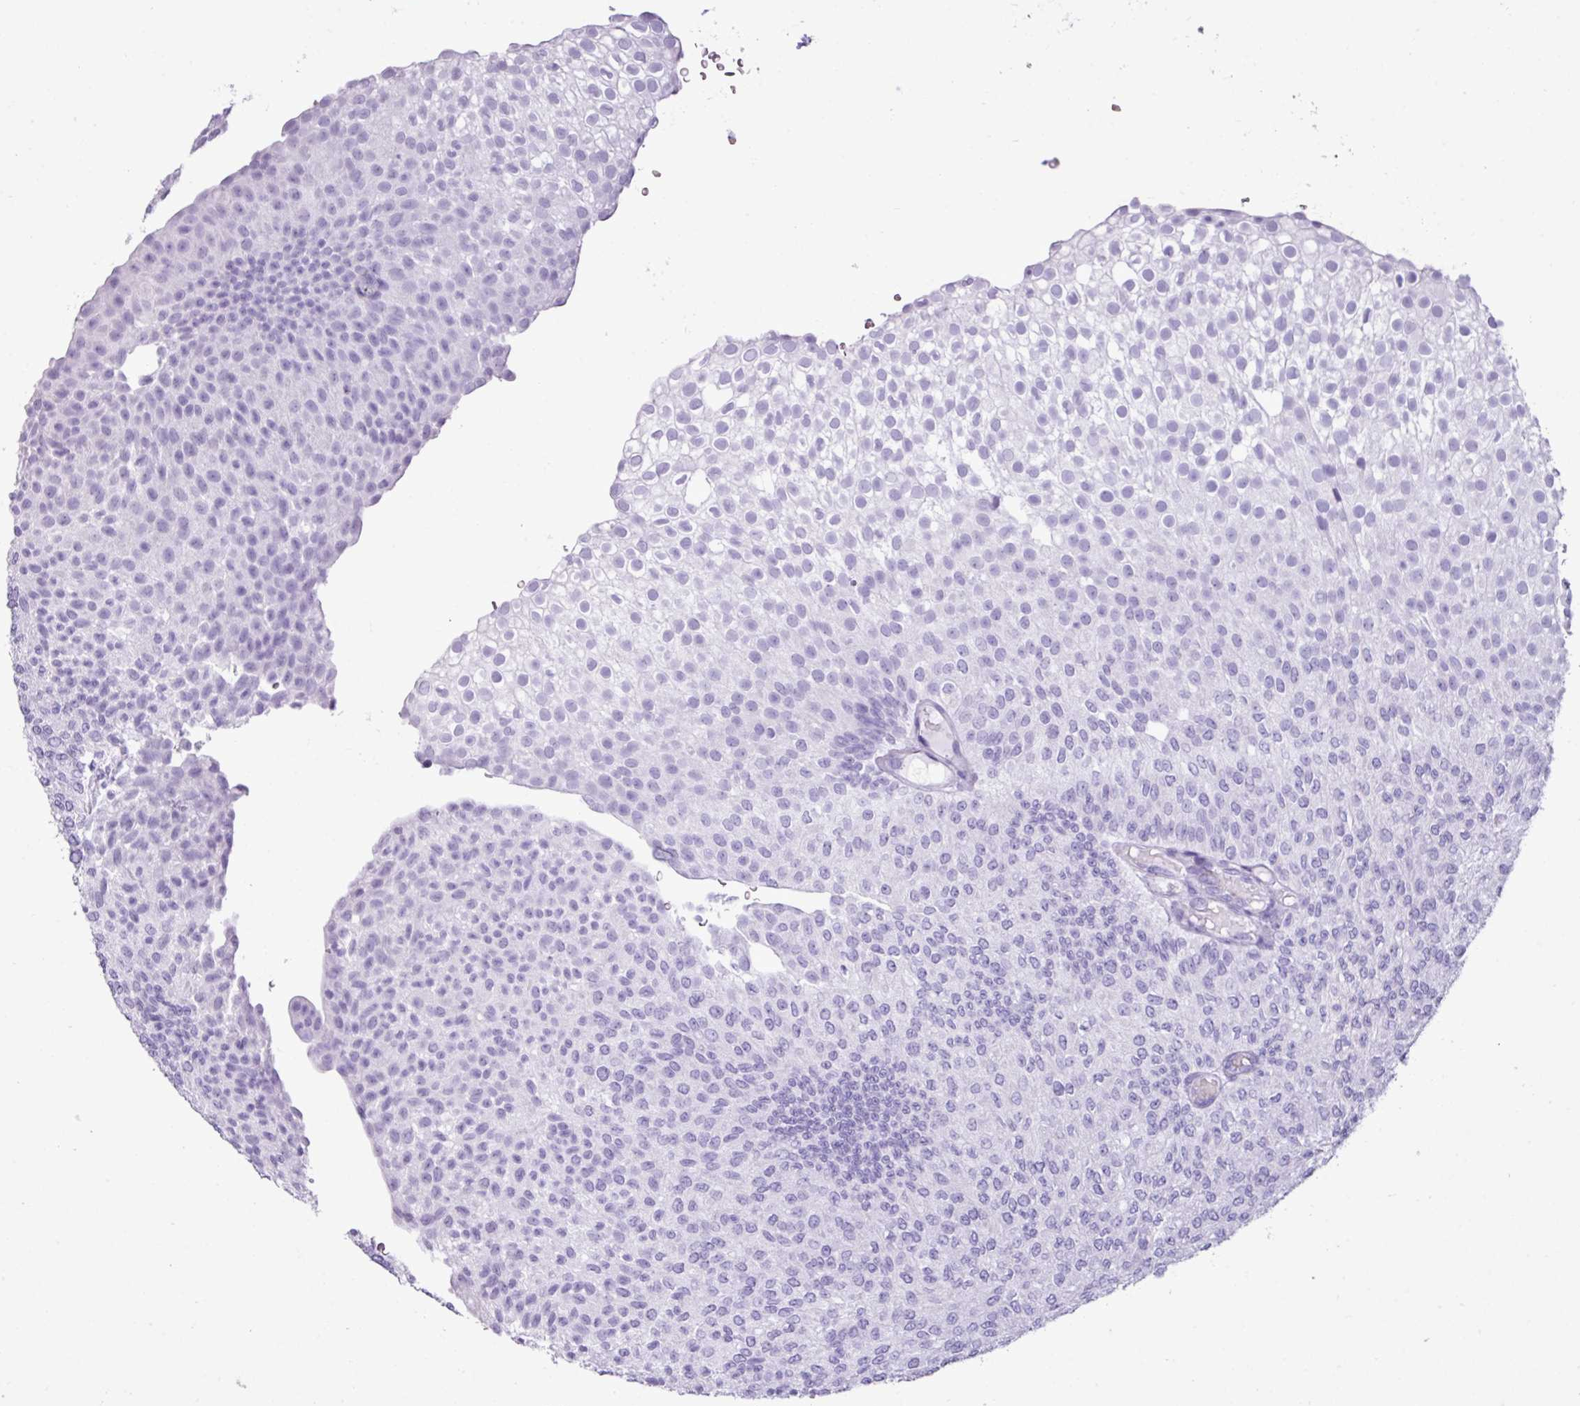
{"staining": {"intensity": "negative", "quantity": "none", "location": "none"}, "tissue": "urothelial cancer", "cell_type": "Tumor cells", "image_type": "cancer", "snomed": [{"axis": "morphology", "description": "Urothelial carcinoma, Low grade"}, {"axis": "topography", "description": "Urinary bladder"}], "caption": "An immunohistochemistry image of urothelial carcinoma (low-grade) is shown. There is no staining in tumor cells of urothelial carcinoma (low-grade).", "gene": "ZSCAN5A", "patient": {"sex": "male", "age": 78}}